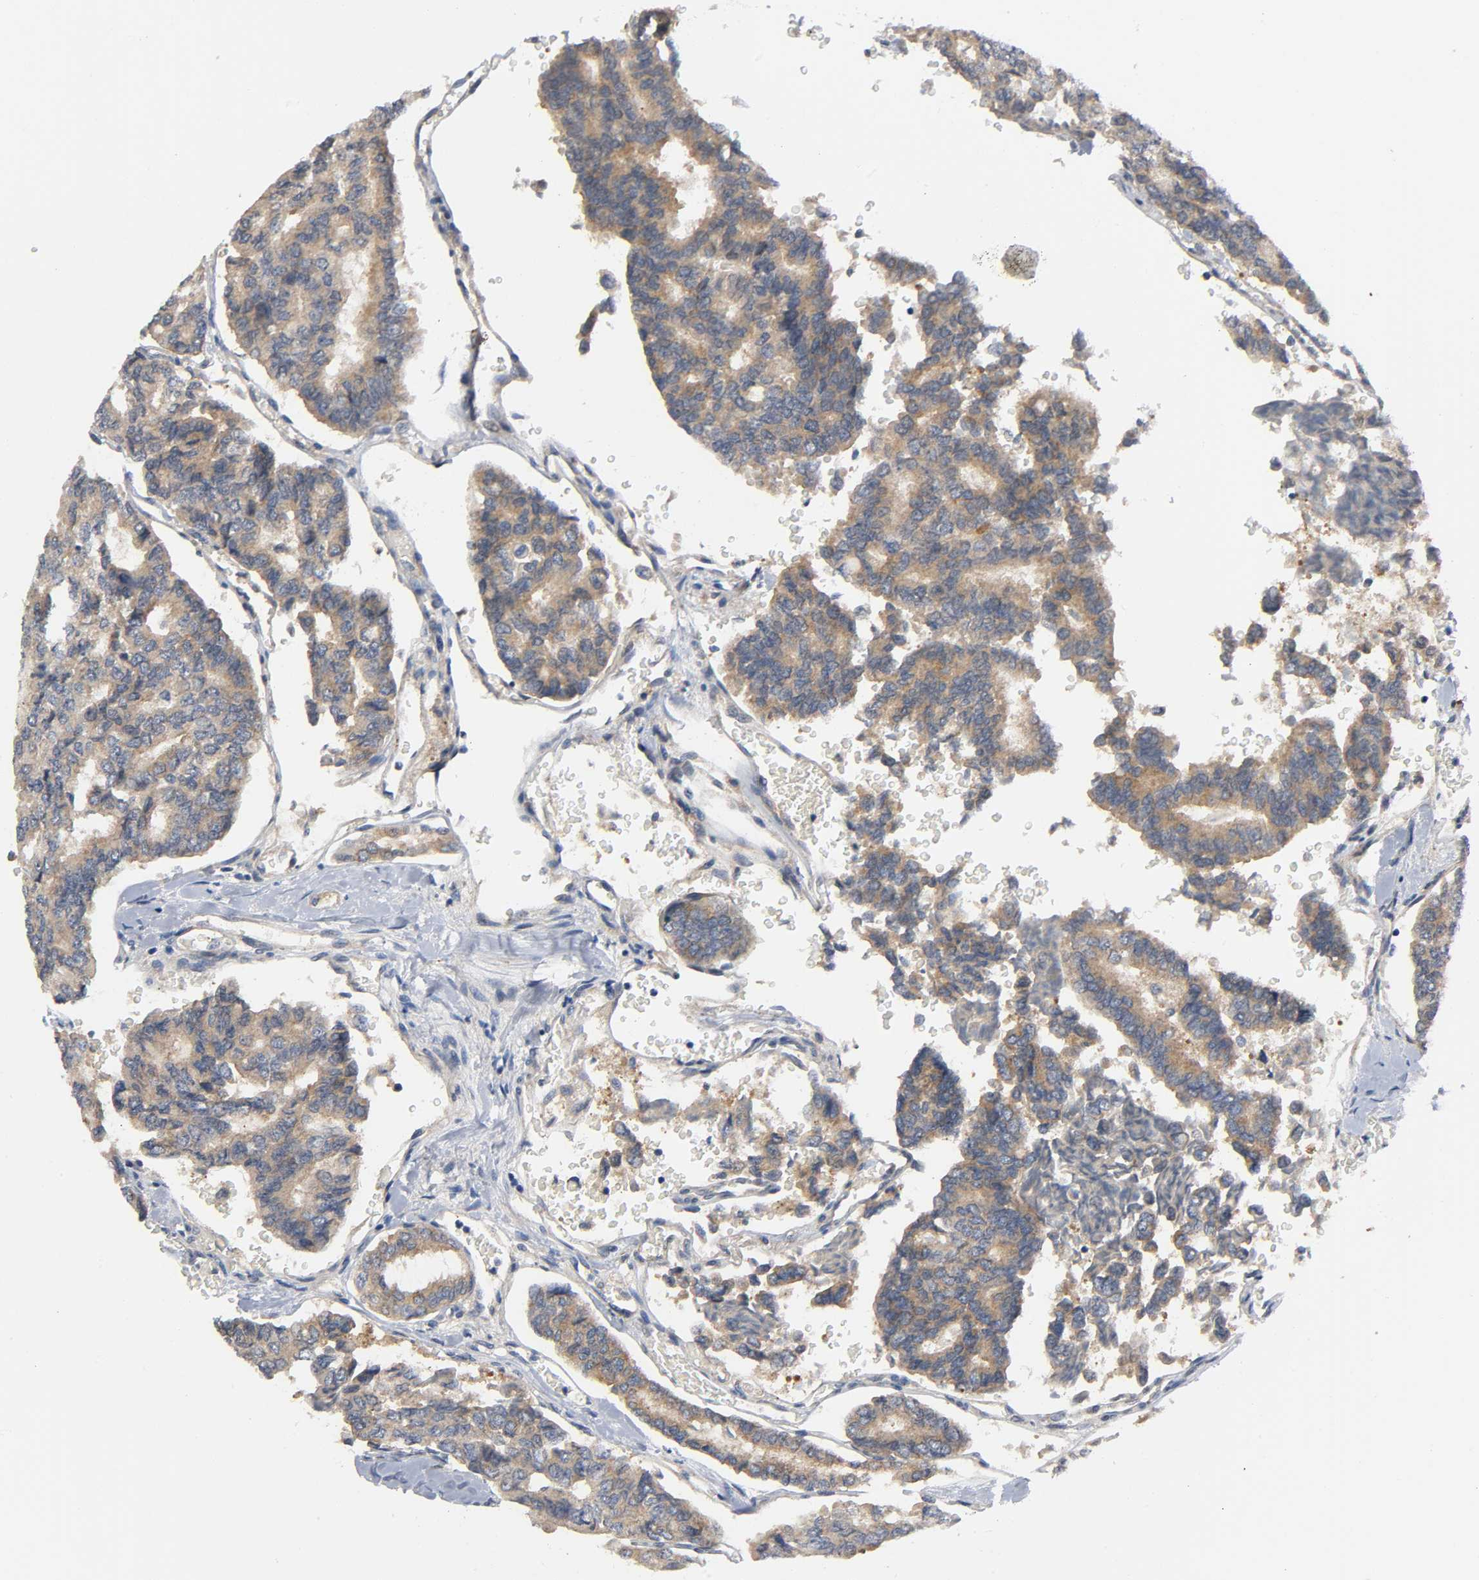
{"staining": {"intensity": "moderate", "quantity": ">75%", "location": "cytoplasmic/membranous"}, "tissue": "thyroid cancer", "cell_type": "Tumor cells", "image_type": "cancer", "snomed": [{"axis": "morphology", "description": "Papillary adenocarcinoma, NOS"}, {"axis": "topography", "description": "Thyroid gland"}], "caption": "The histopathology image displays staining of thyroid cancer, revealing moderate cytoplasmic/membranous protein staining (brown color) within tumor cells. The staining was performed using DAB to visualize the protein expression in brown, while the nuclei were stained in blue with hematoxylin (Magnification: 20x).", "gene": "HDAC6", "patient": {"sex": "female", "age": 35}}